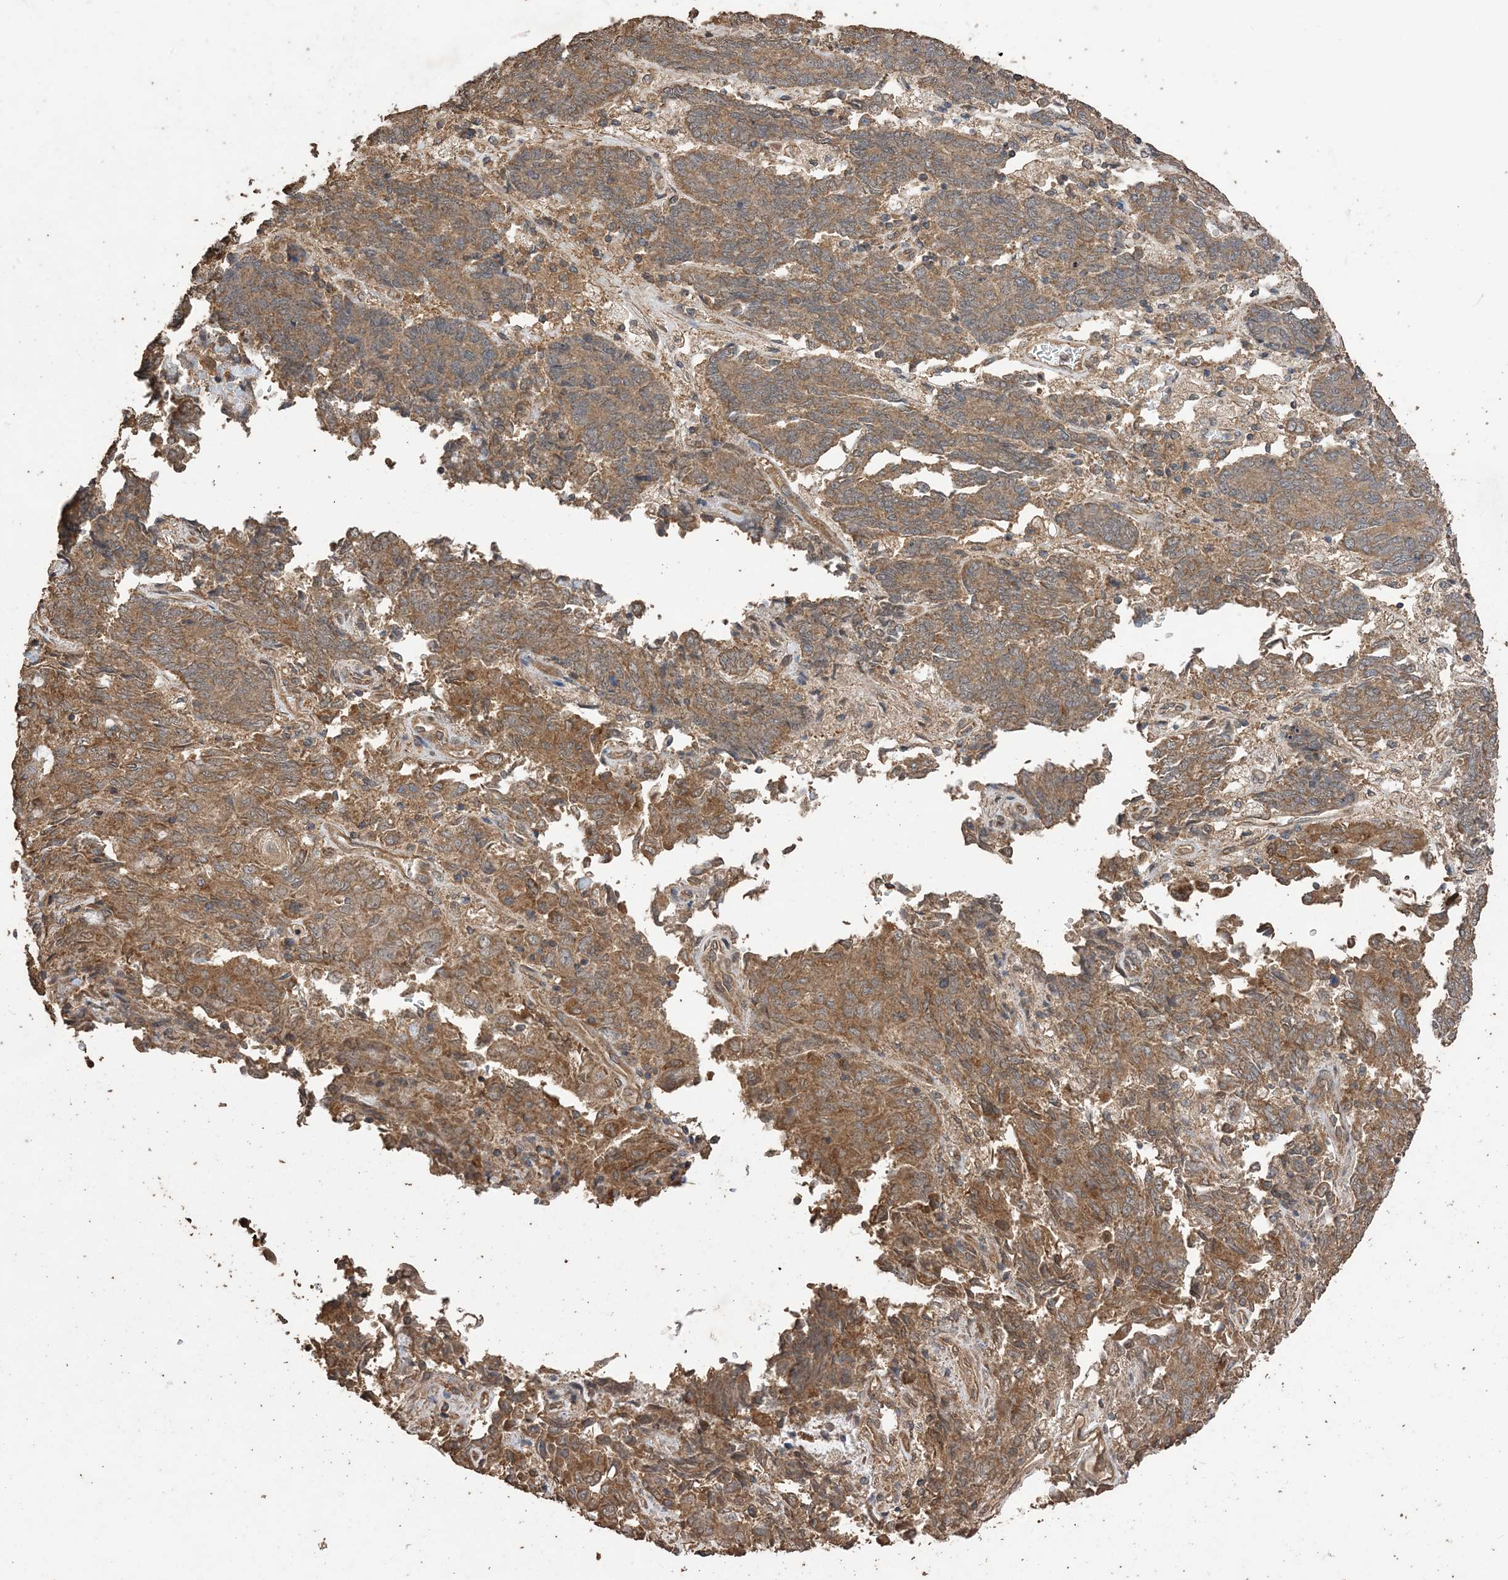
{"staining": {"intensity": "moderate", "quantity": ">75%", "location": "cytoplasmic/membranous"}, "tissue": "endometrial cancer", "cell_type": "Tumor cells", "image_type": "cancer", "snomed": [{"axis": "morphology", "description": "Adenocarcinoma, NOS"}, {"axis": "topography", "description": "Endometrium"}], "caption": "Immunohistochemistry image of neoplastic tissue: endometrial cancer (adenocarcinoma) stained using IHC reveals medium levels of moderate protein expression localized specifically in the cytoplasmic/membranous of tumor cells, appearing as a cytoplasmic/membranous brown color.", "gene": "ZKSCAN5", "patient": {"sex": "female", "age": 80}}